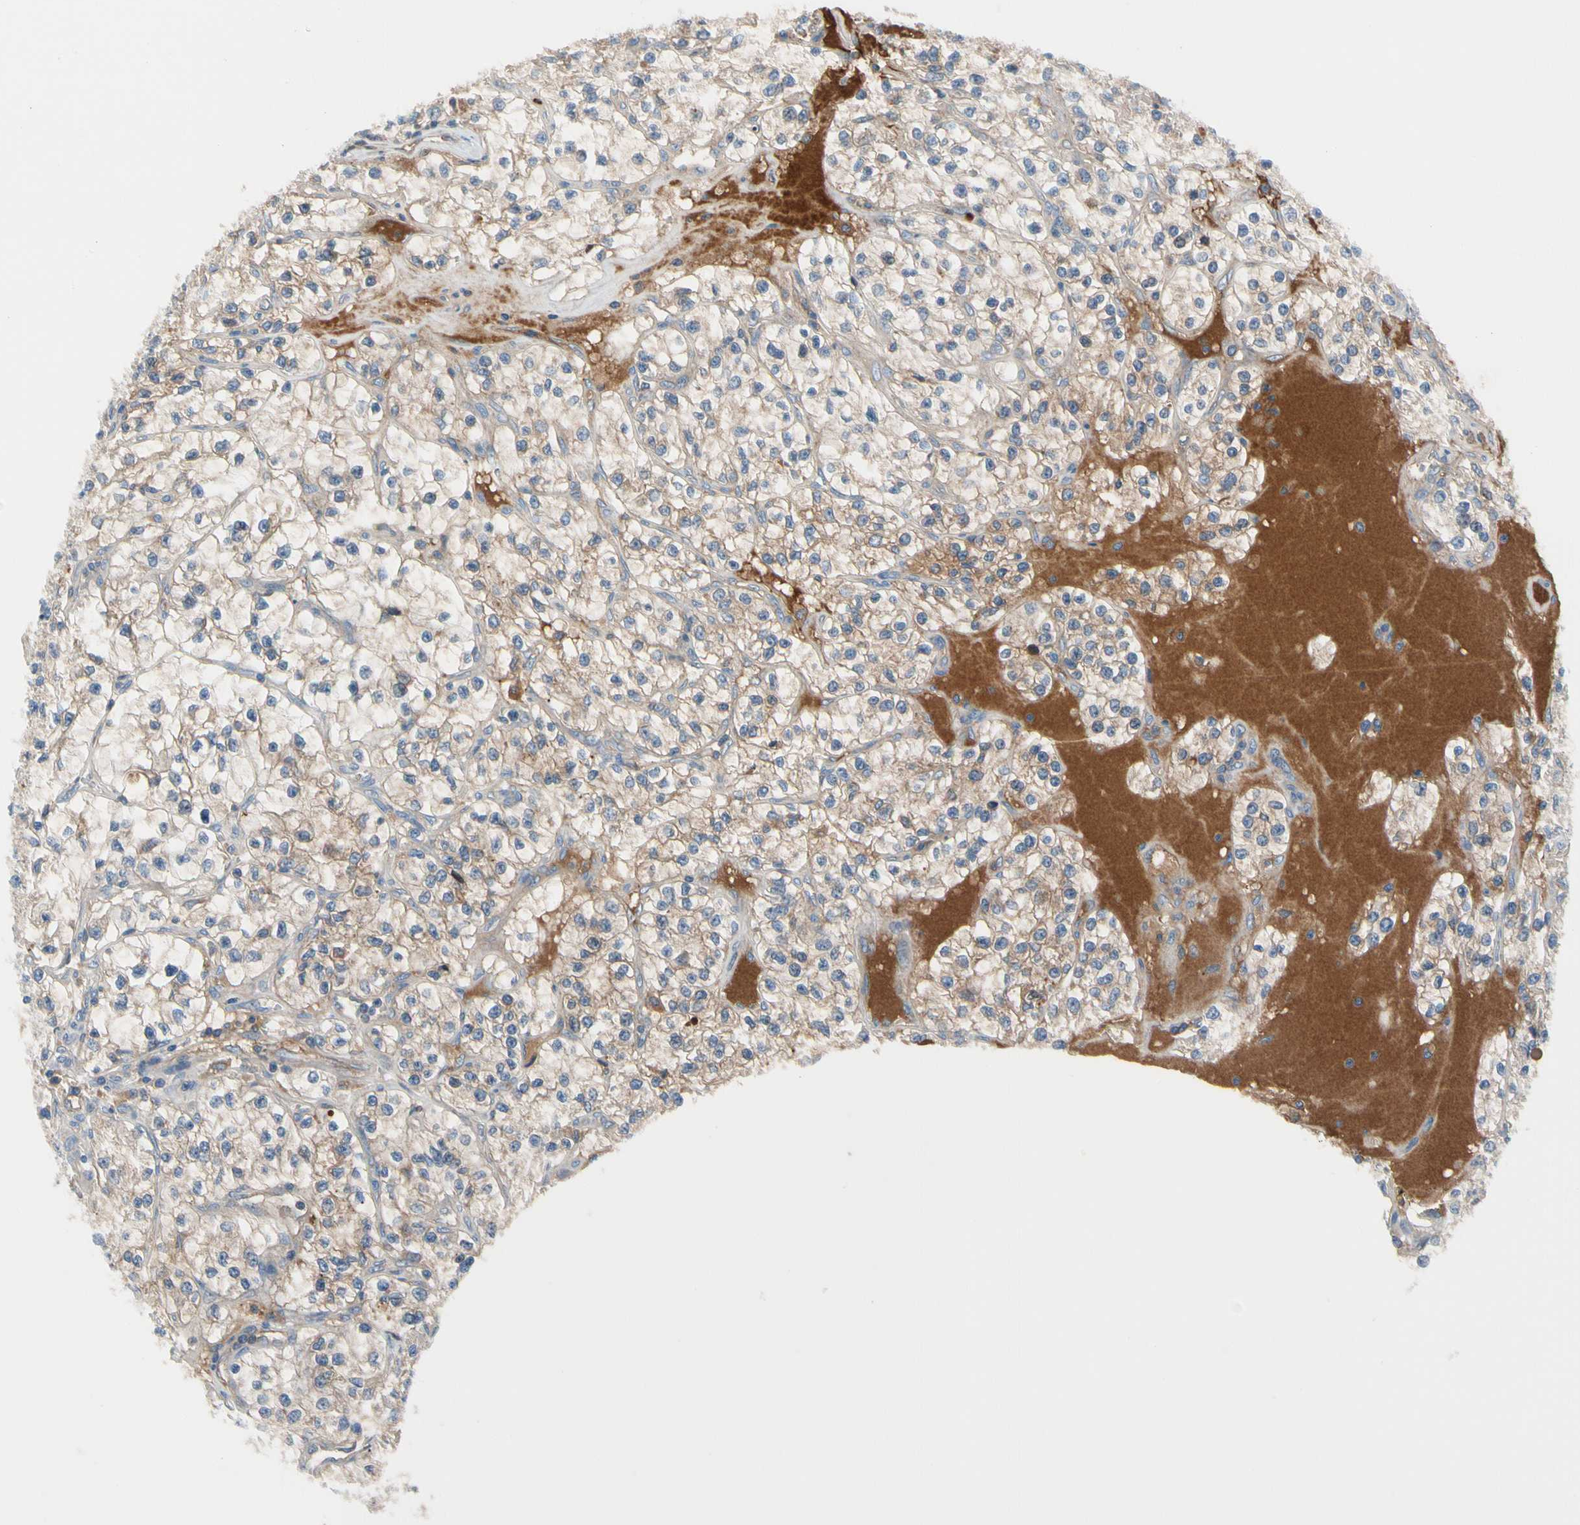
{"staining": {"intensity": "weak", "quantity": "<25%", "location": "cytoplasmic/membranous"}, "tissue": "renal cancer", "cell_type": "Tumor cells", "image_type": "cancer", "snomed": [{"axis": "morphology", "description": "Adenocarcinoma, NOS"}, {"axis": "topography", "description": "Kidney"}], "caption": "An immunohistochemistry micrograph of renal cancer (adenocarcinoma) is shown. There is no staining in tumor cells of renal cancer (adenocarcinoma).", "gene": "HJURP", "patient": {"sex": "female", "age": 57}}